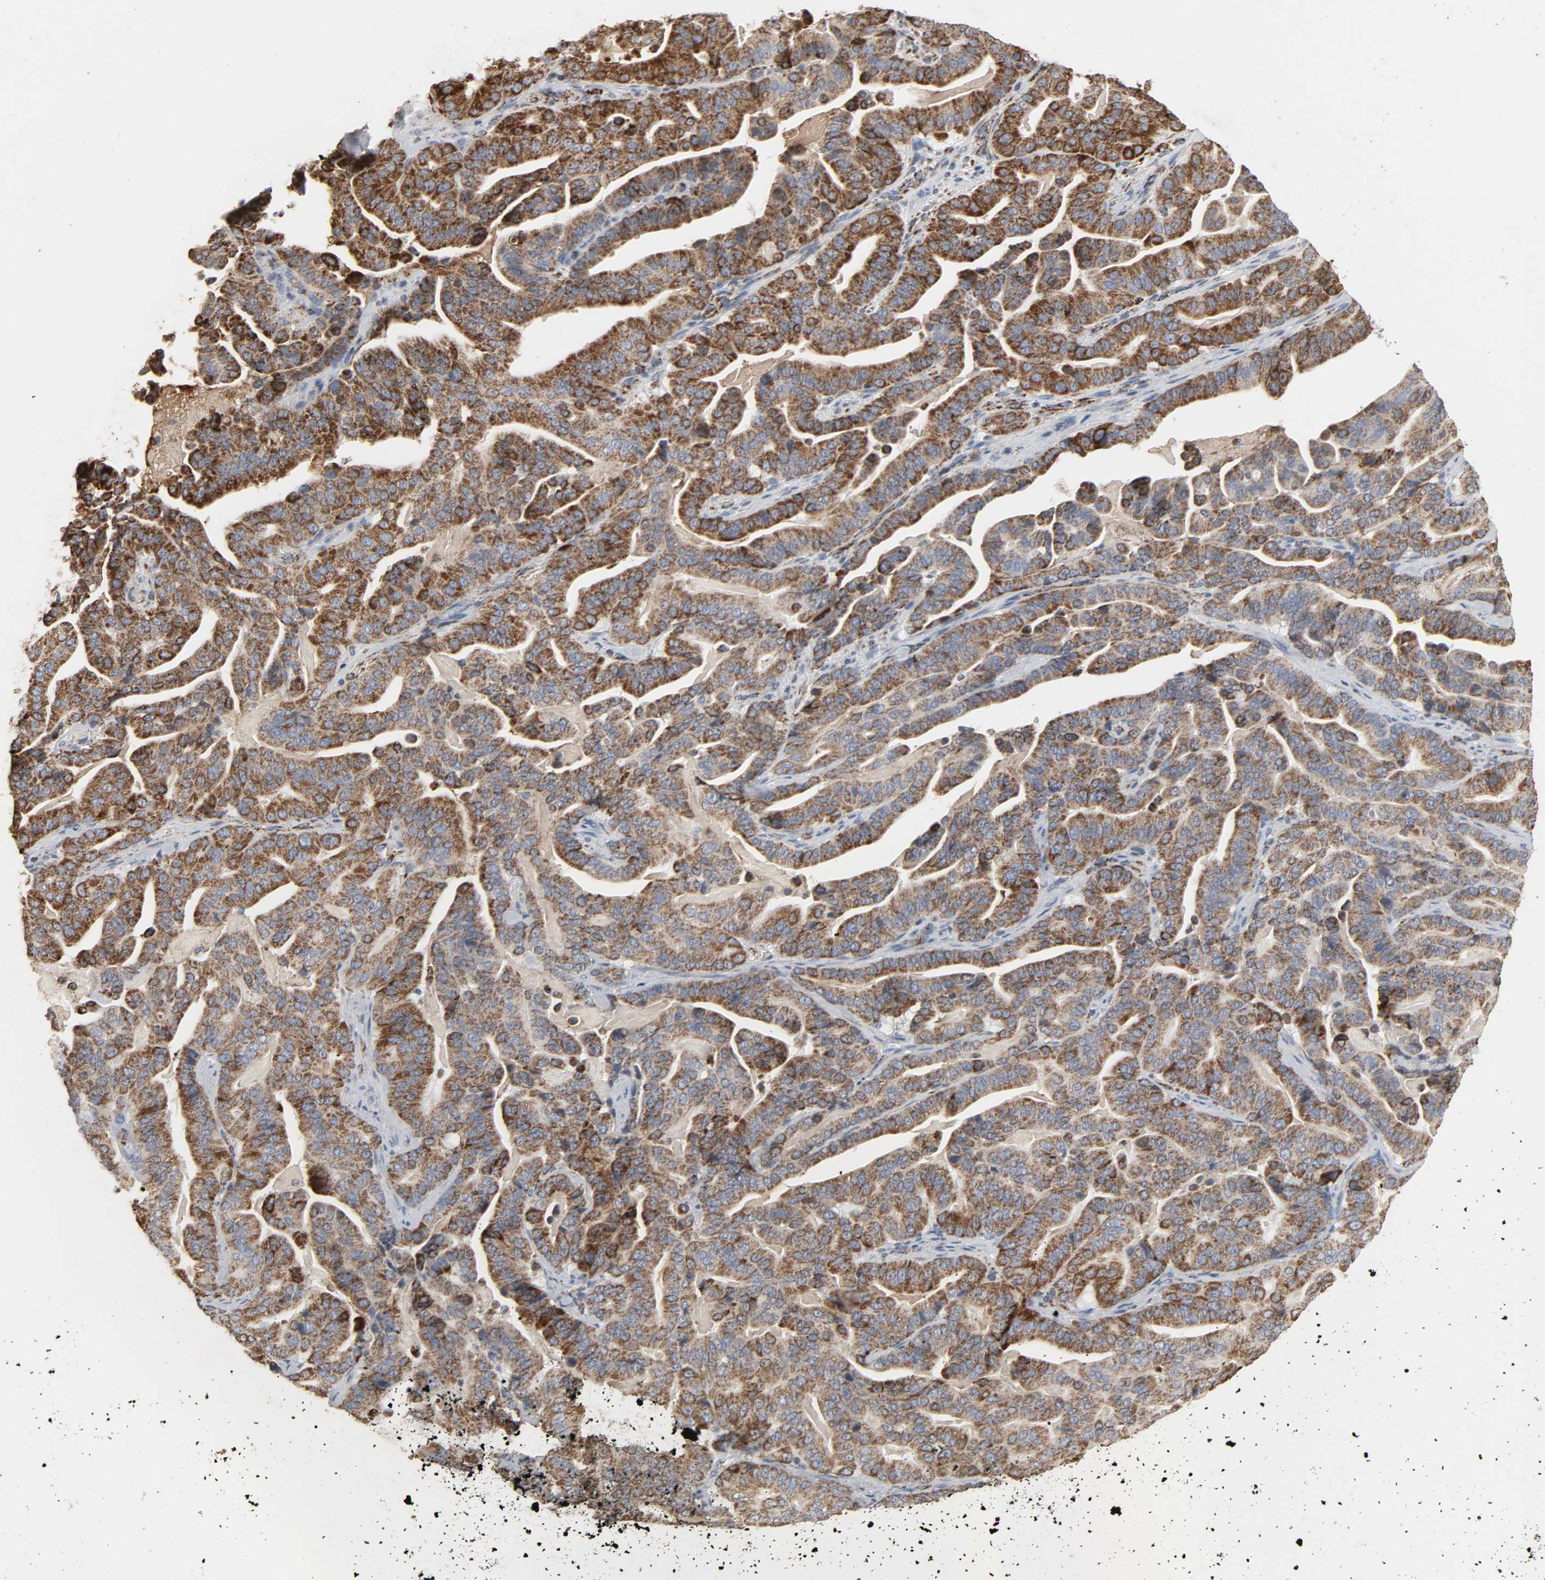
{"staining": {"intensity": "moderate", "quantity": ">75%", "location": "cytoplasmic/membranous"}, "tissue": "pancreatic cancer", "cell_type": "Tumor cells", "image_type": "cancer", "snomed": [{"axis": "morphology", "description": "Adenocarcinoma, NOS"}, {"axis": "topography", "description": "Pancreas"}], "caption": "Tumor cells demonstrate medium levels of moderate cytoplasmic/membranous staining in about >75% of cells in human pancreatic cancer (adenocarcinoma).", "gene": "ACAT1", "patient": {"sex": "male", "age": 63}}